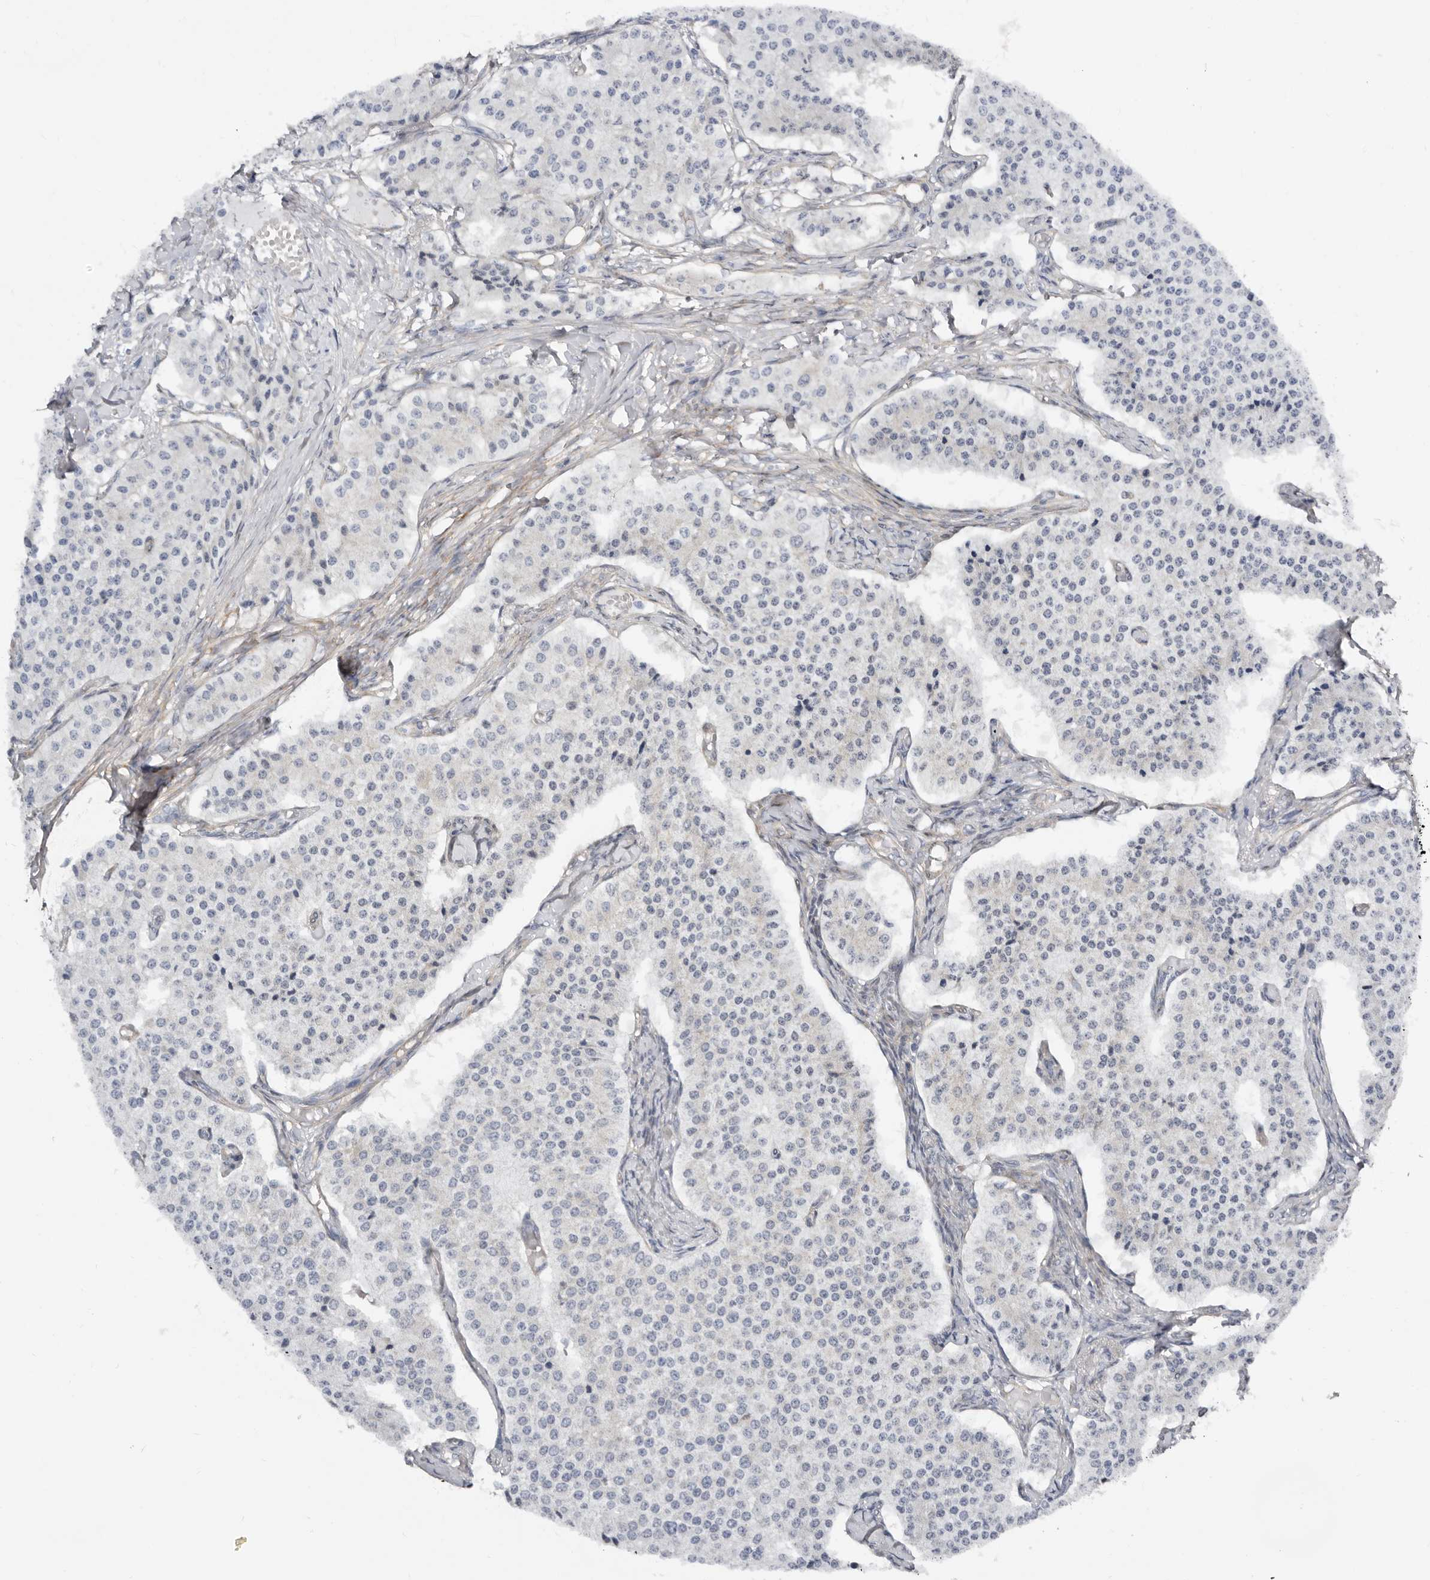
{"staining": {"intensity": "negative", "quantity": "none", "location": "none"}, "tissue": "carcinoid", "cell_type": "Tumor cells", "image_type": "cancer", "snomed": [{"axis": "morphology", "description": "Carcinoid, malignant, NOS"}, {"axis": "topography", "description": "Colon"}], "caption": "A high-resolution micrograph shows immunohistochemistry (IHC) staining of carcinoid, which displays no significant expression in tumor cells. (DAB IHC visualized using brightfield microscopy, high magnification).", "gene": "SBDS", "patient": {"sex": "female", "age": 52}}